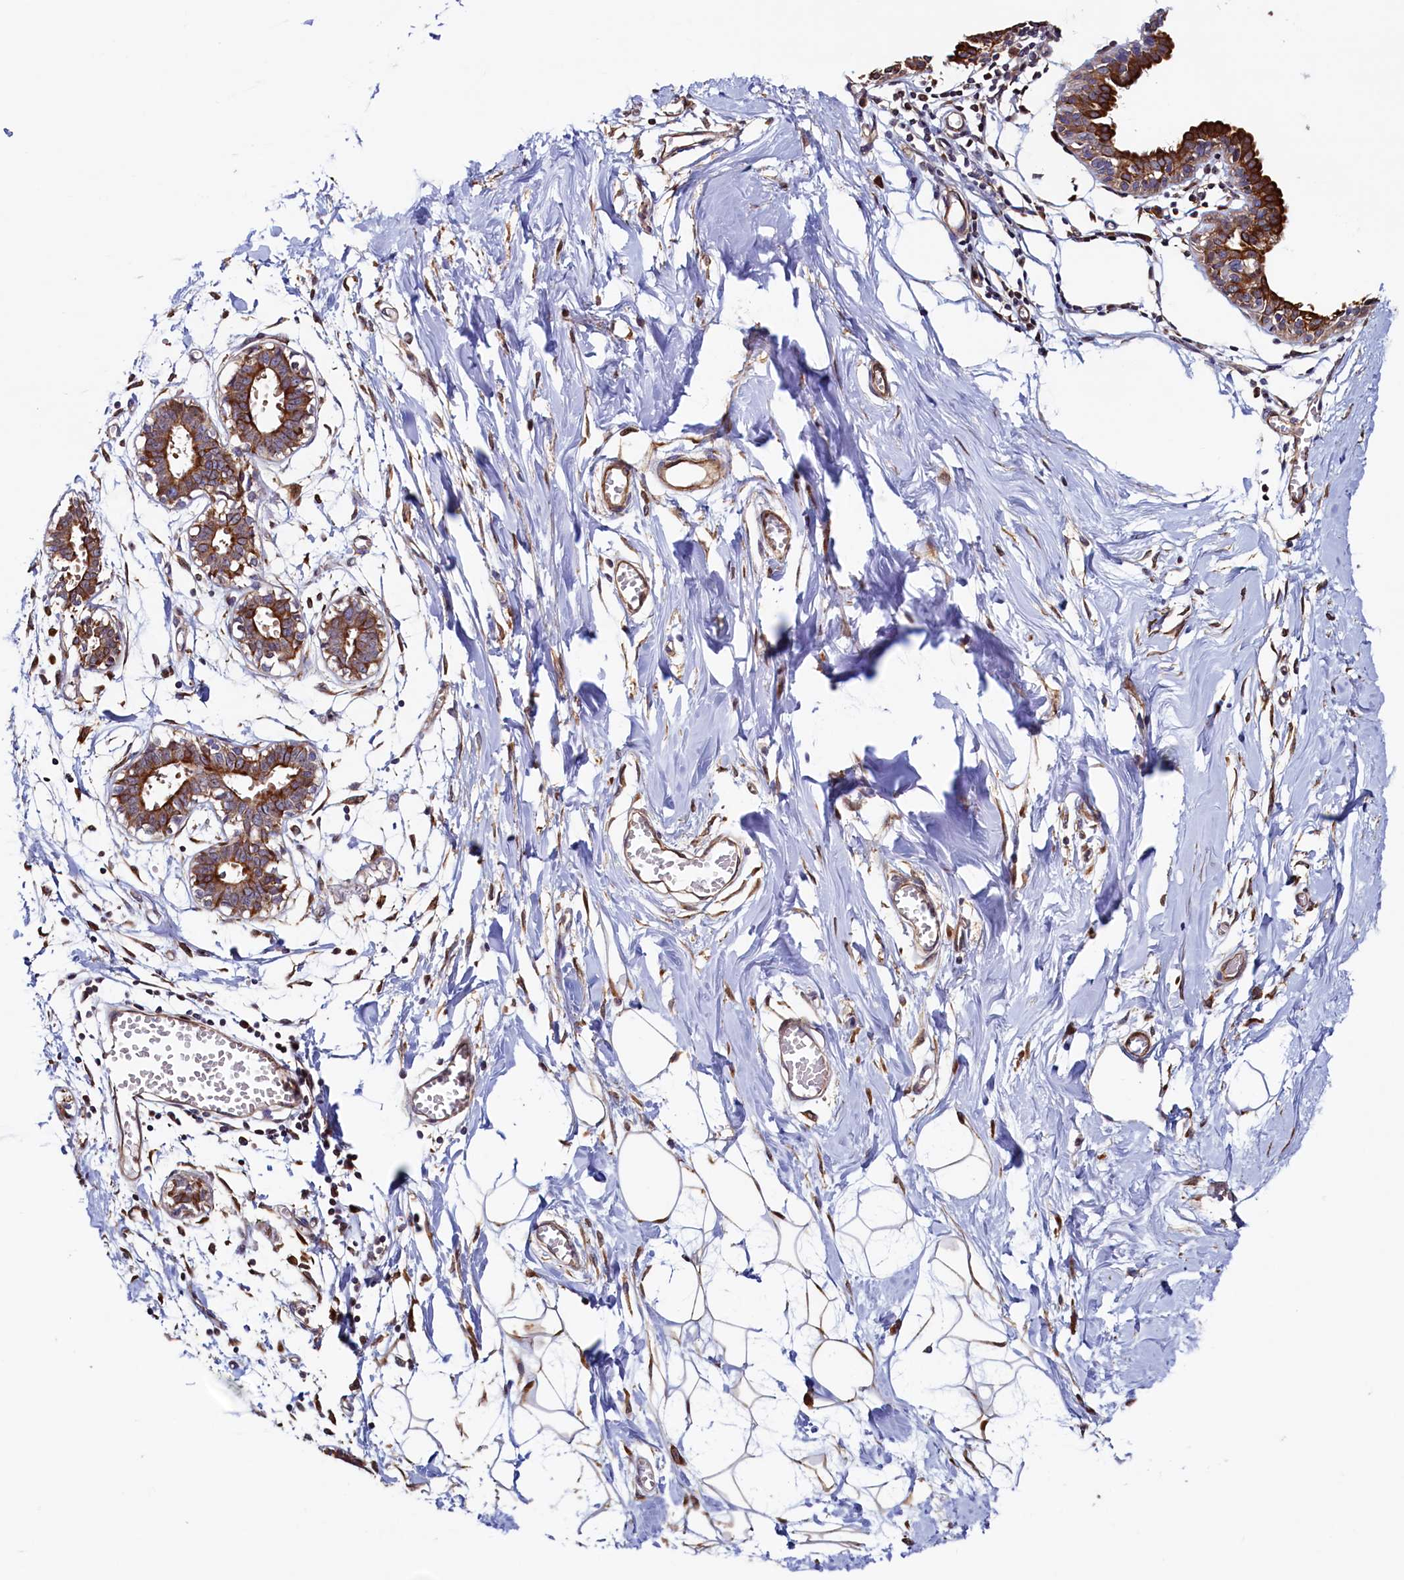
{"staining": {"intensity": "moderate", "quantity": "25%-75%", "location": "cytoplasmic/membranous"}, "tissue": "breast", "cell_type": "Adipocytes", "image_type": "normal", "snomed": [{"axis": "morphology", "description": "Normal tissue, NOS"}, {"axis": "topography", "description": "Breast"}], "caption": "Breast stained with DAB (3,3'-diaminobenzidine) IHC shows medium levels of moderate cytoplasmic/membranous expression in approximately 25%-75% of adipocytes. The protein of interest is shown in brown color, while the nuclei are stained blue.", "gene": "ATXN2L", "patient": {"sex": "female", "age": 27}}